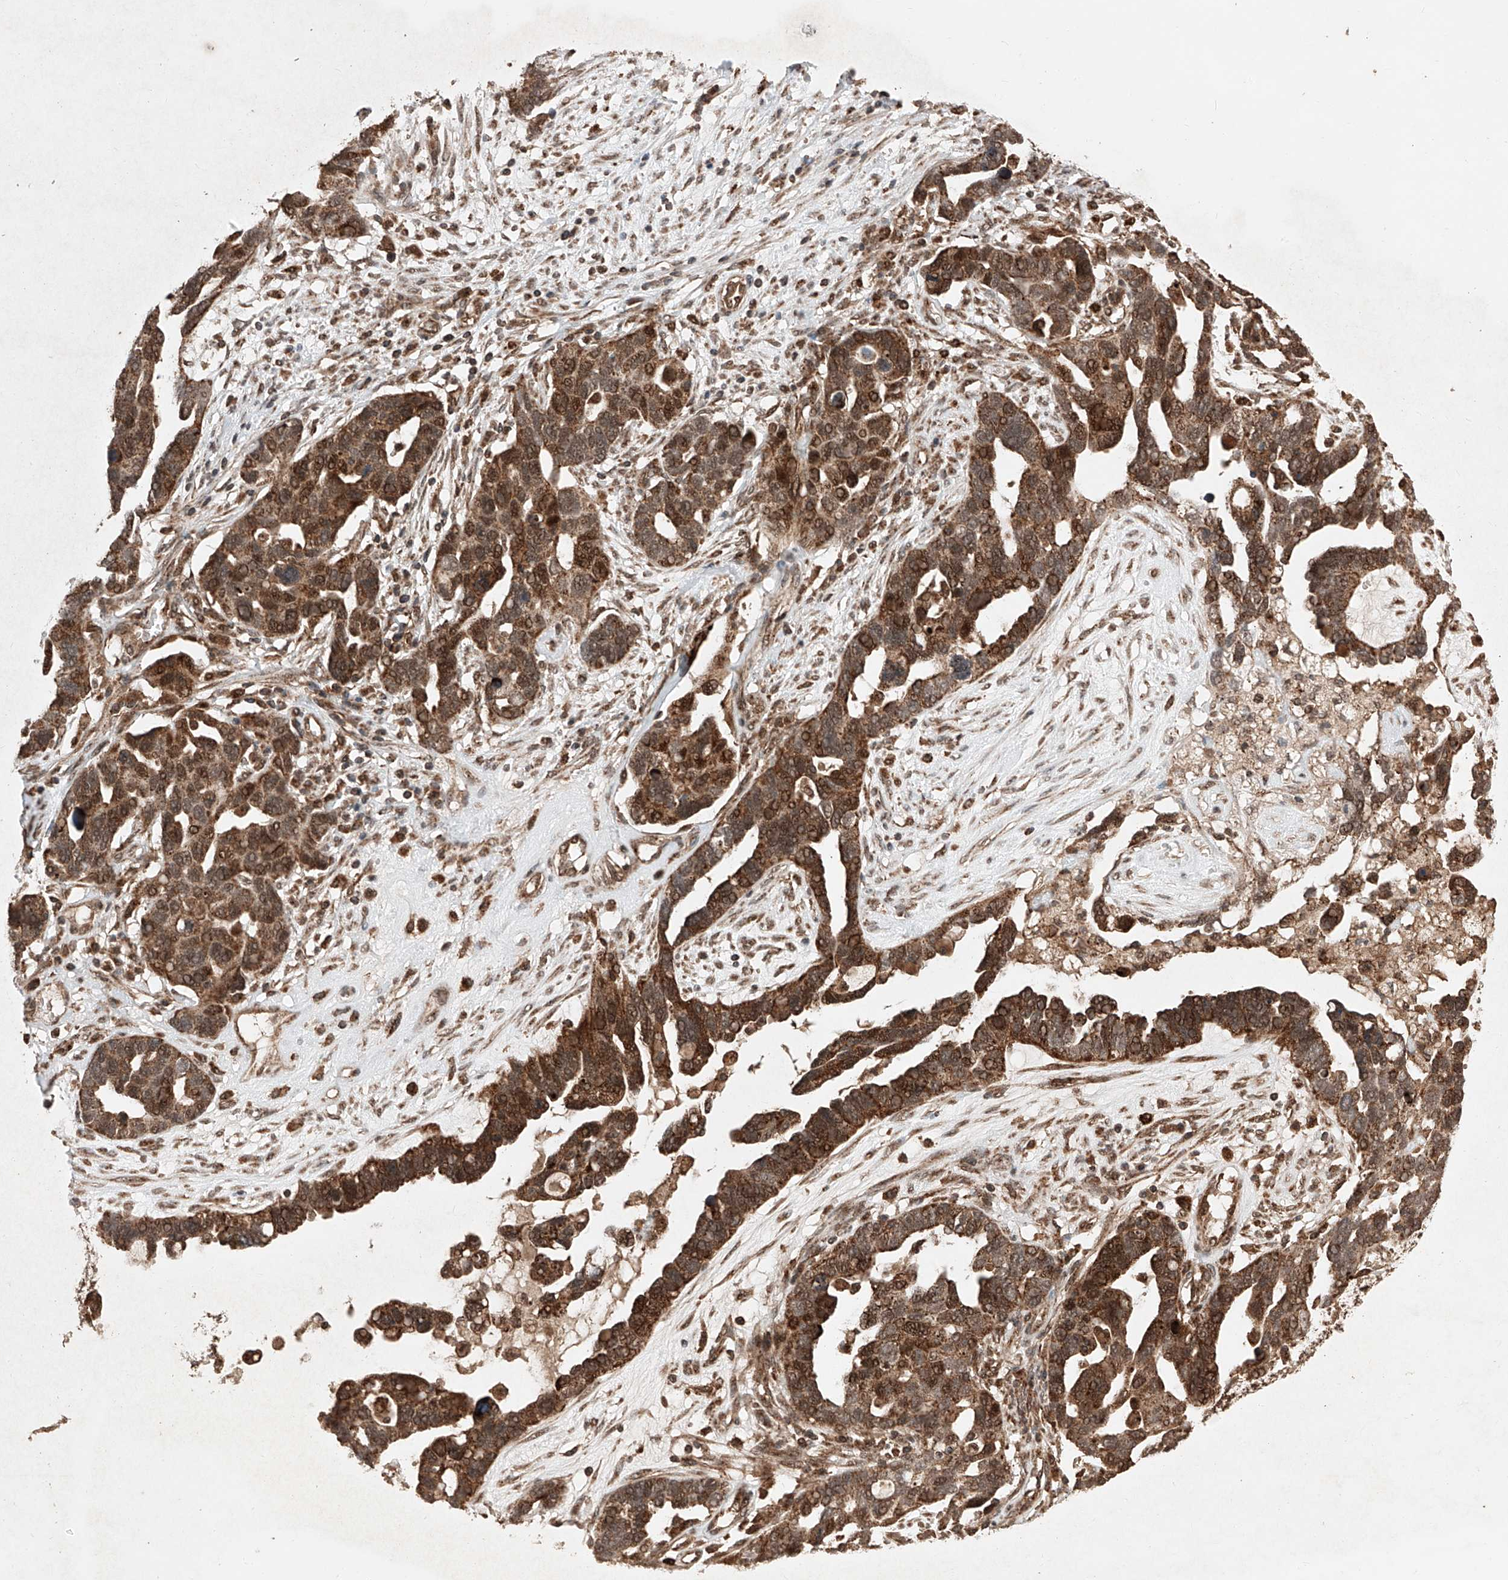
{"staining": {"intensity": "strong", "quantity": ">75%", "location": "cytoplasmic/membranous,nuclear"}, "tissue": "ovarian cancer", "cell_type": "Tumor cells", "image_type": "cancer", "snomed": [{"axis": "morphology", "description": "Cystadenocarcinoma, serous, NOS"}, {"axis": "topography", "description": "Ovary"}], "caption": "A brown stain highlights strong cytoplasmic/membranous and nuclear expression of a protein in human ovarian cancer tumor cells.", "gene": "ZSCAN29", "patient": {"sex": "female", "age": 54}}